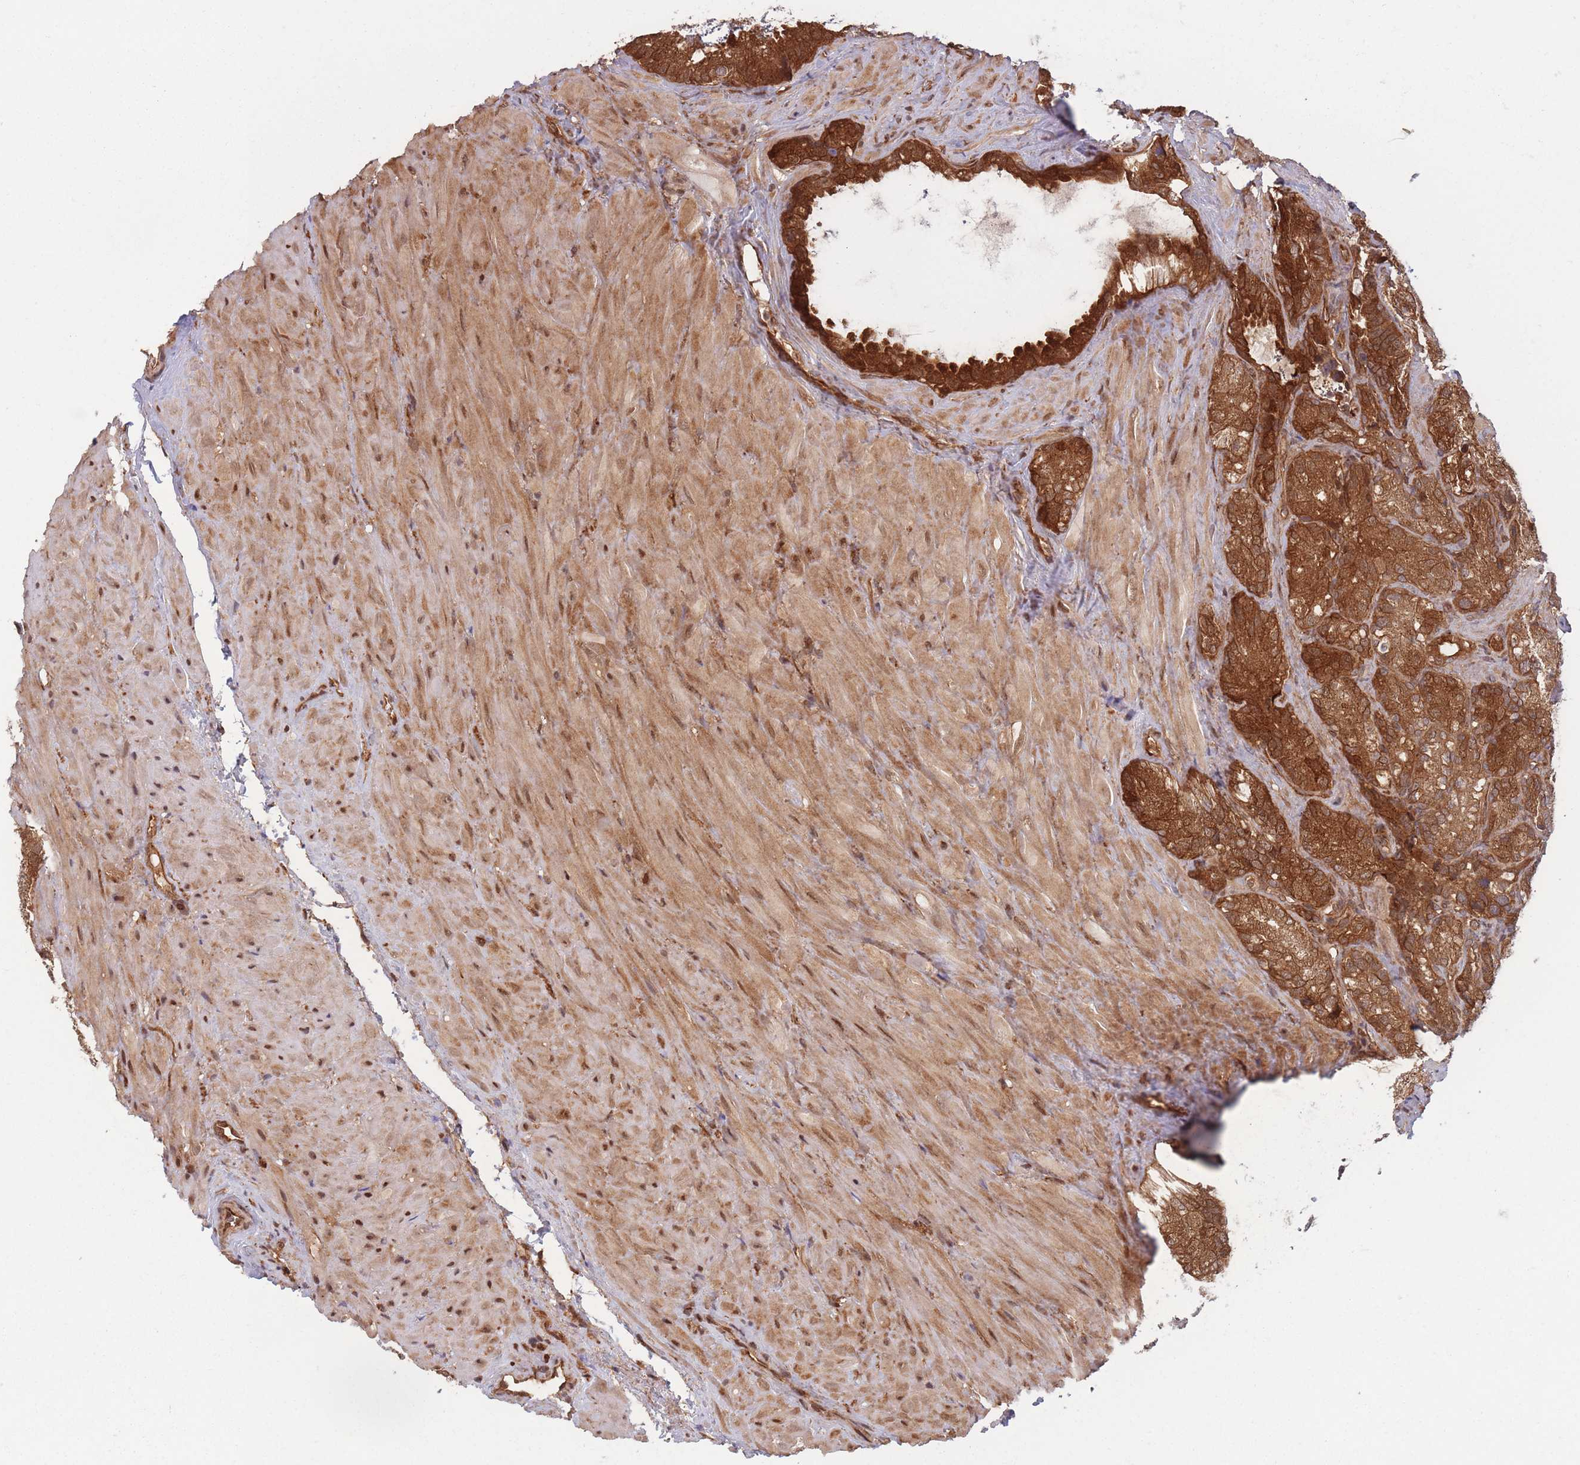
{"staining": {"intensity": "strong", "quantity": ">75%", "location": "cytoplasmic/membranous"}, "tissue": "seminal vesicle", "cell_type": "Glandular cells", "image_type": "normal", "snomed": [{"axis": "morphology", "description": "Normal tissue, NOS"}, {"axis": "topography", "description": "Seminal veicle"}], "caption": "Brown immunohistochemical staining in benign human seminal vesicle demonstrates strong cytoplasmic/membranous staining in about >75% of glandular cells. Immunohistochemistry stains the protein in brown and the nuclei are stained blue.", "gene": "PODXL2", "patient": {"sex": "male", "age": 62}}